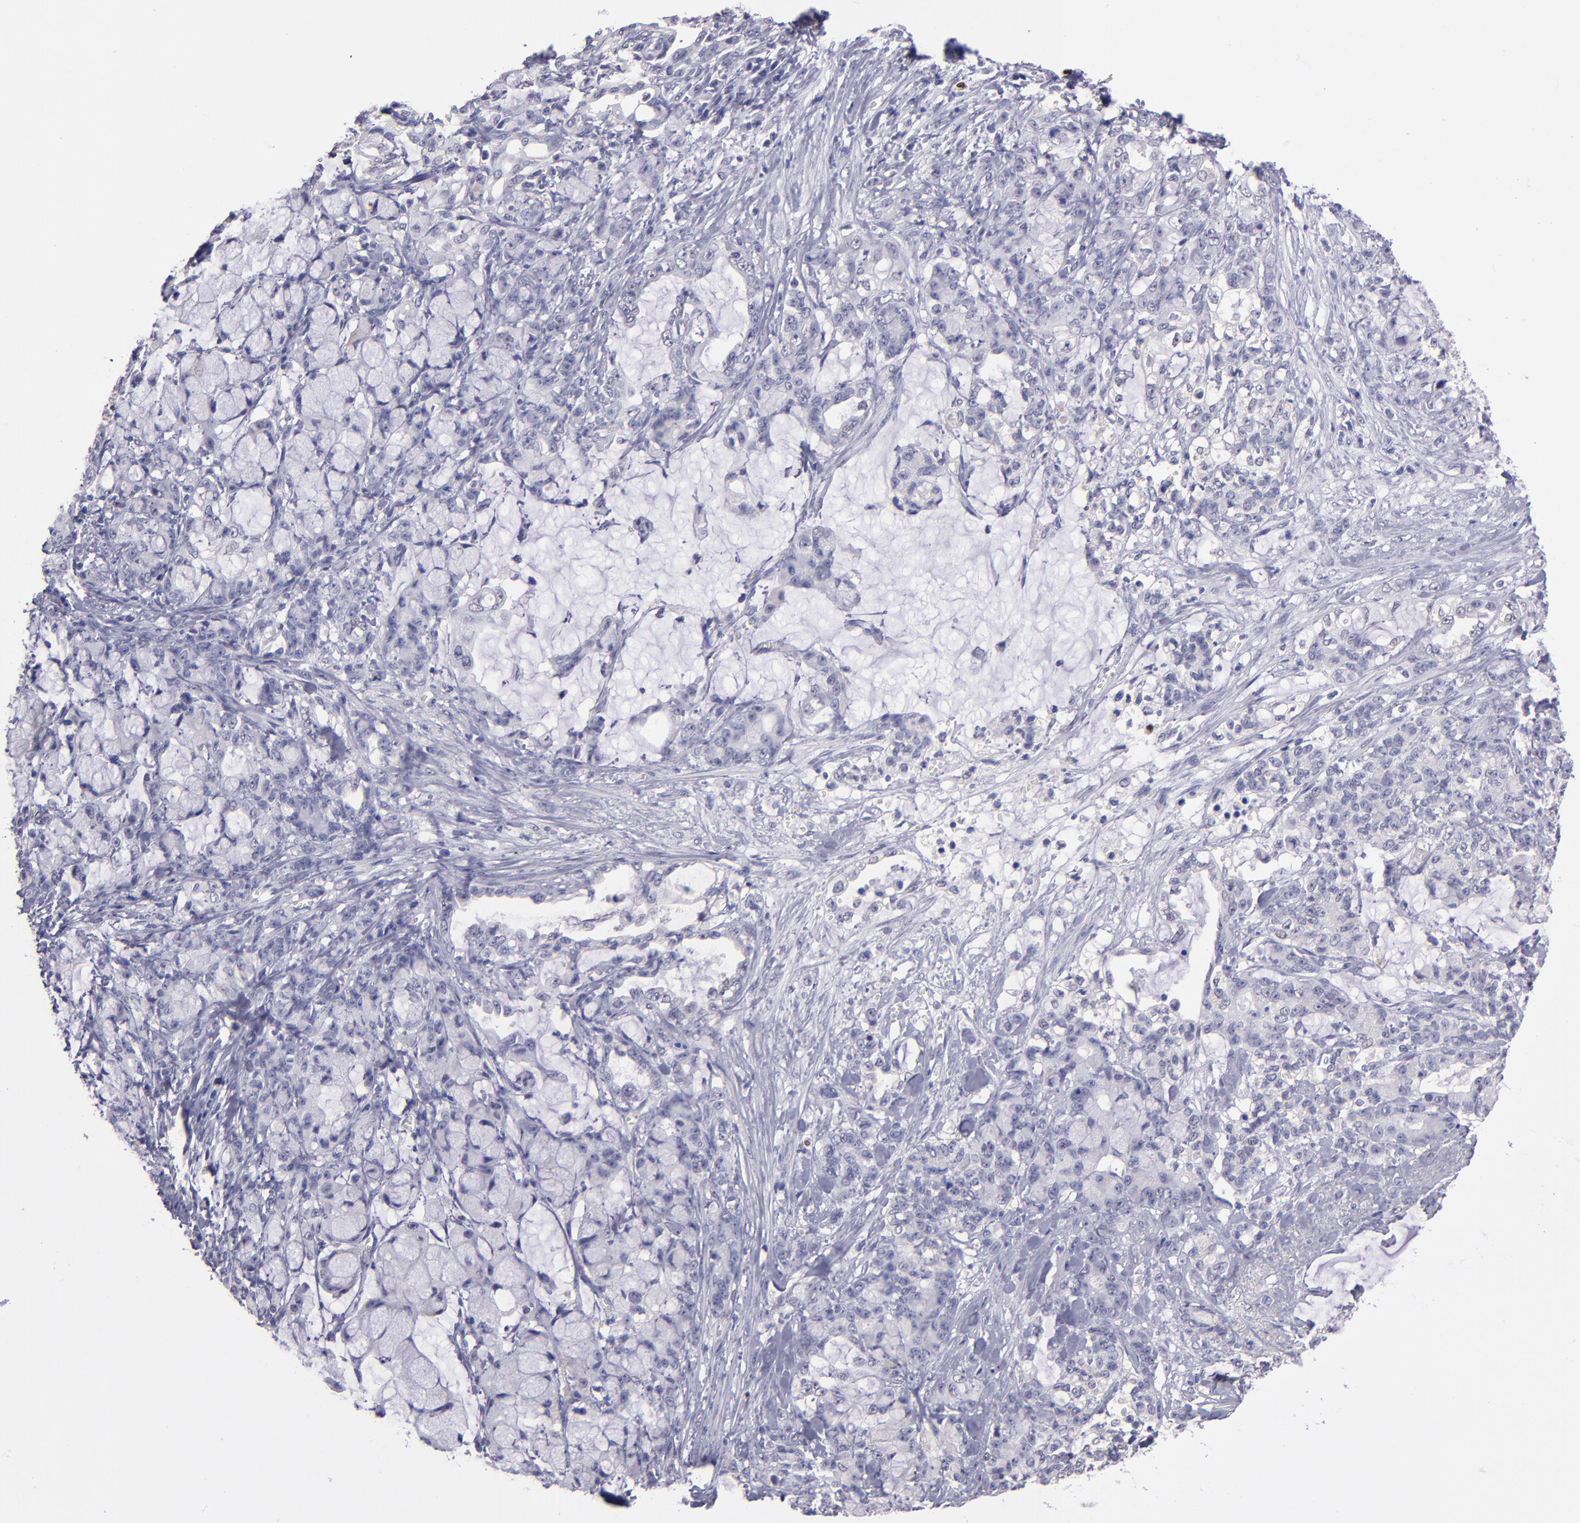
{"staining": {"intensity": "negative", "quantity": "none", "location": "none"}, "tissue": "pancreatic cancer", "cell_type": "Tumor cells", "image_type": "cancer", "snomed": [{"axis": "morphology", "description": "Adenocarcinoma, NOS"}, {"axis": "topography", "description": "Pancreas"}], "caption": "Human pancreatic cancer stained for a protein using IHC reveals no expression in tumor cells.", "gene": "CEBPE", "patient": {"sex": "female", "age": 73}}